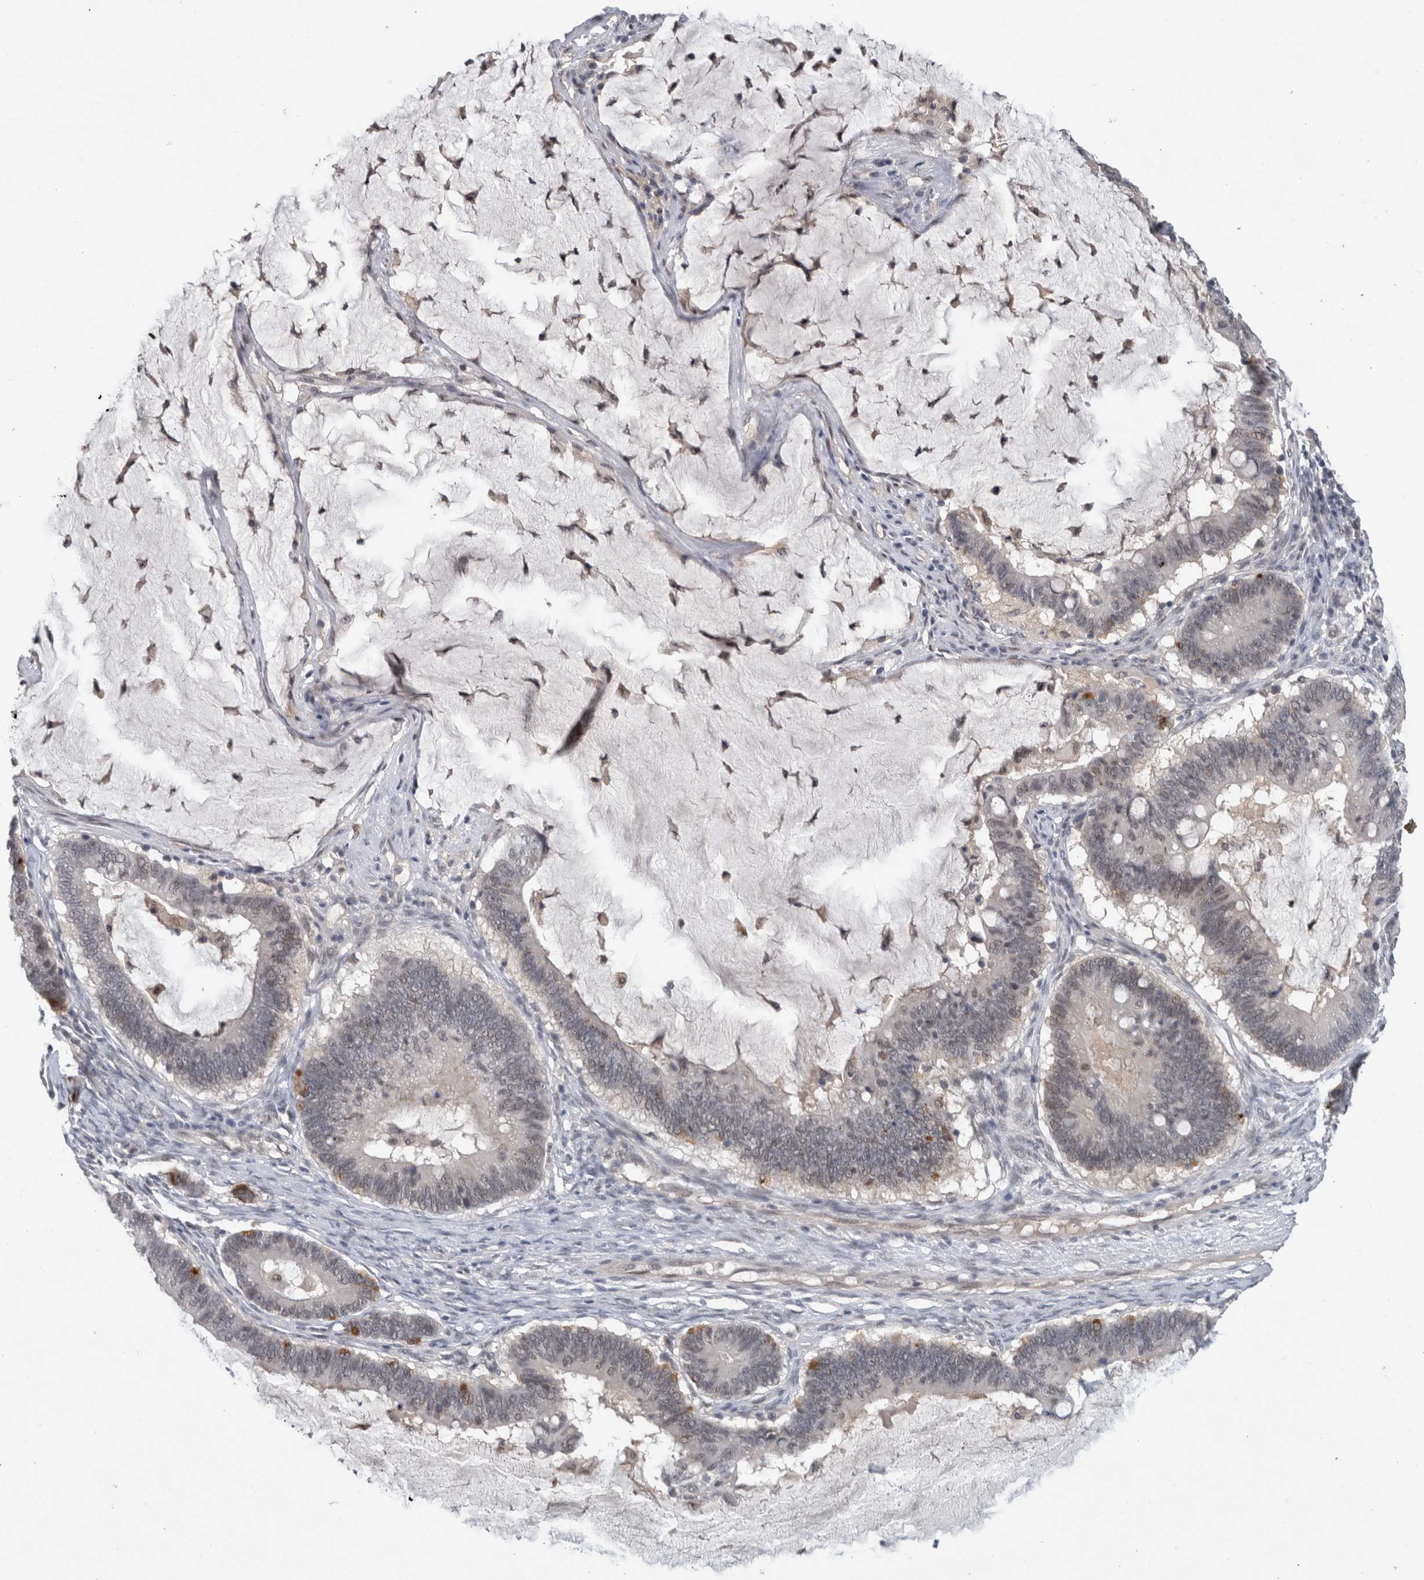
{"staining": {"intensity": "negative", "quantity": "none", "location": "none"}, "tissue": "ovarian cancer", "cell_type": "Tumor cells", "image_type": "cancer", "snomed": [{"axis": "morphology", "description": "Cystadenocarcinoma, mucinous, NOS"}, {"axis": "topography", "description": "Ovary"}], "caption": "Tumor cells show no significant protein positivity in ovarian cancer (mucinous cystadenocarcinoma).", "gene": "PRXL2A", "patient": {"sex": "female", "age": 61}}